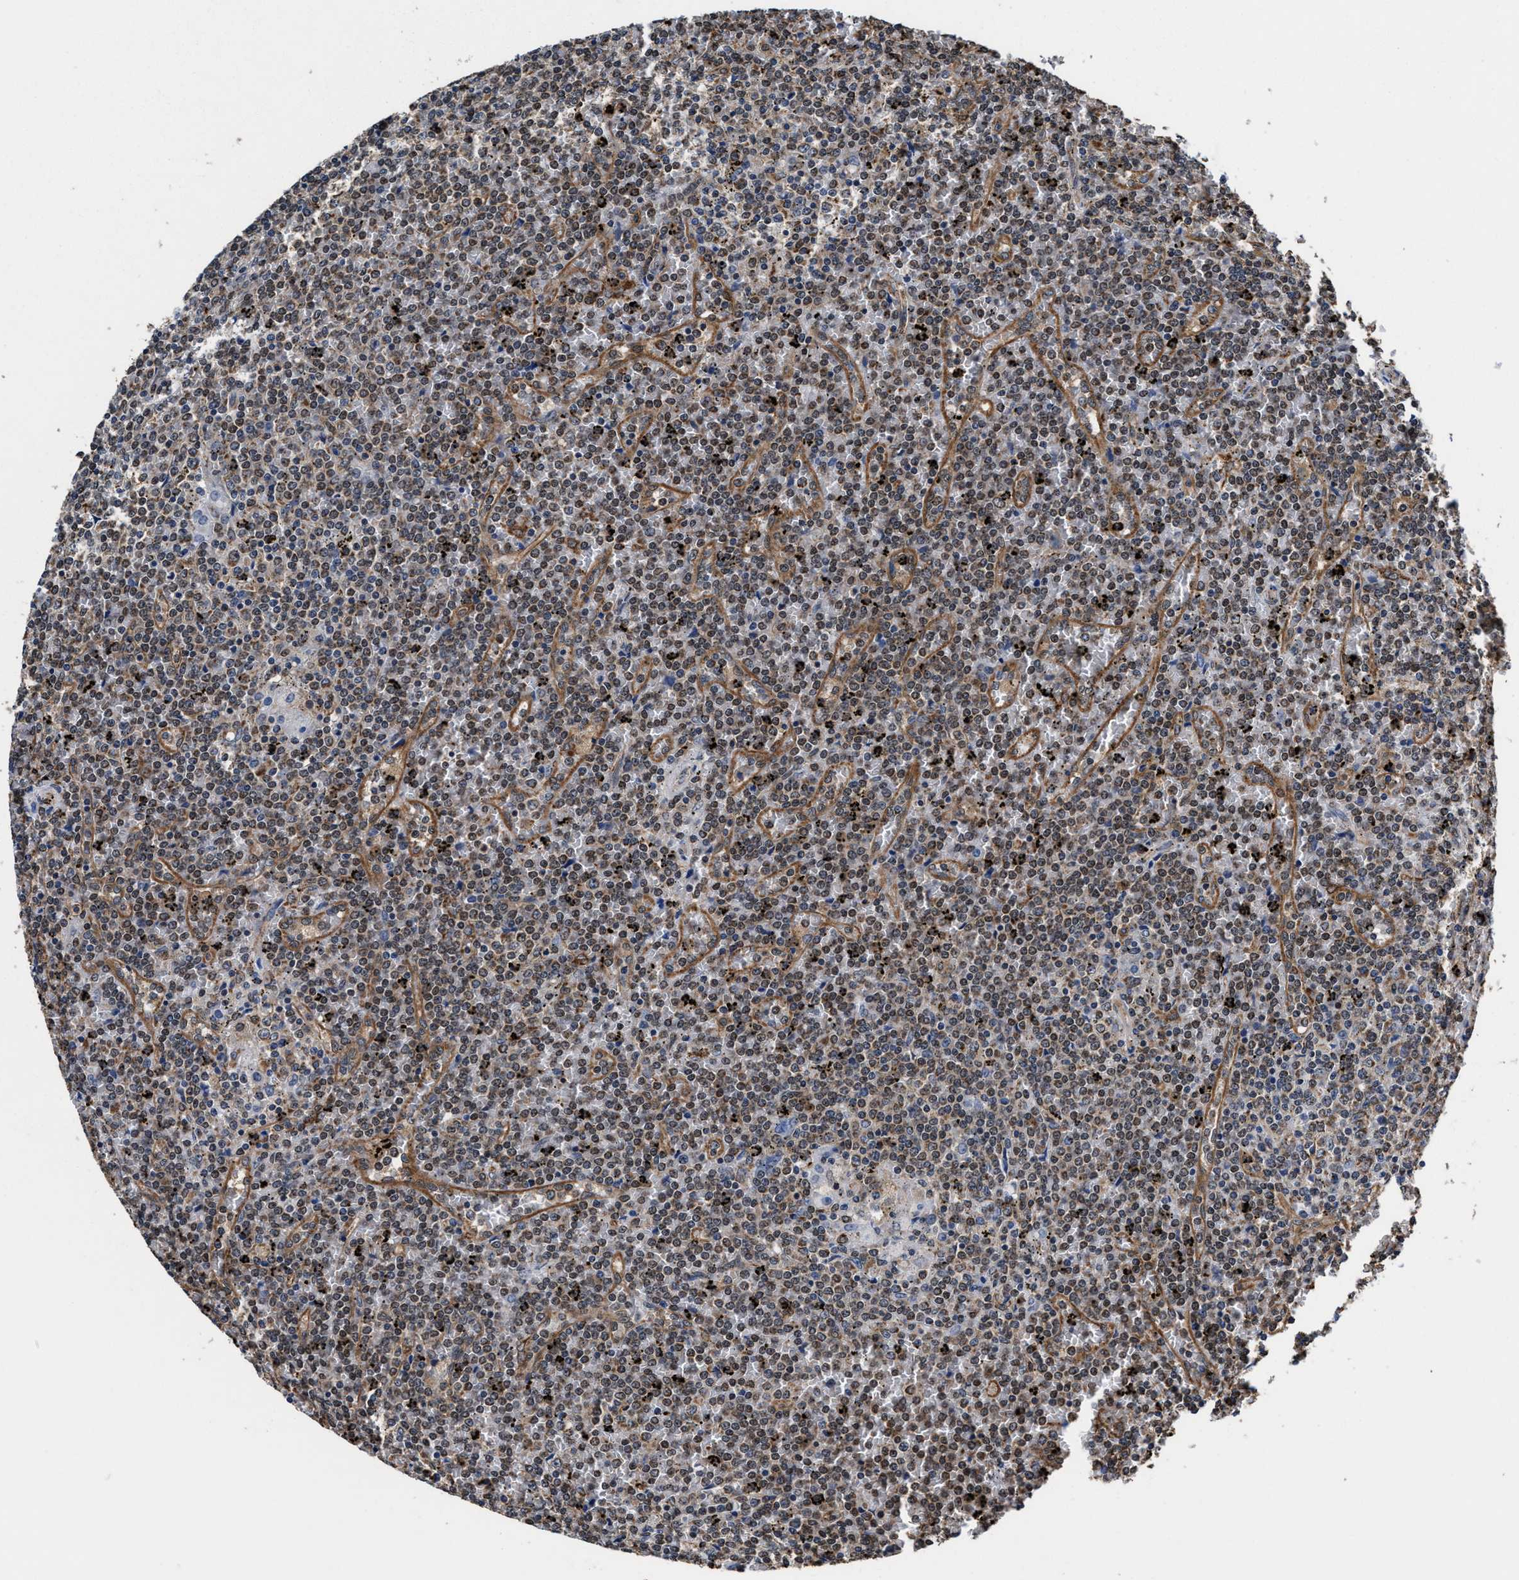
{"staining": {"intensity": "weak", "quantity": ">75%", "location": "nuclear"}, "tissue": "lymphoma", "cell_type": "Tumor cells", "image_type": "cancer", "snomed": [{"axis": "morphology", "description": "Malignant lymphoma, non-Hodgkin's type, Low grade"}, {"axis": "topography", "description": "Spleen"}], "caption": "IHC micrograph of neoplastic tissue: human lymphoma stained using immunohistochemistry displays low levels of weak protein expression localized specifically in the nuclear of tumor cells, appearing as a nuclear brown color.", "gene": "ACLY", "patient": {"sex": "female", "age": 19}}